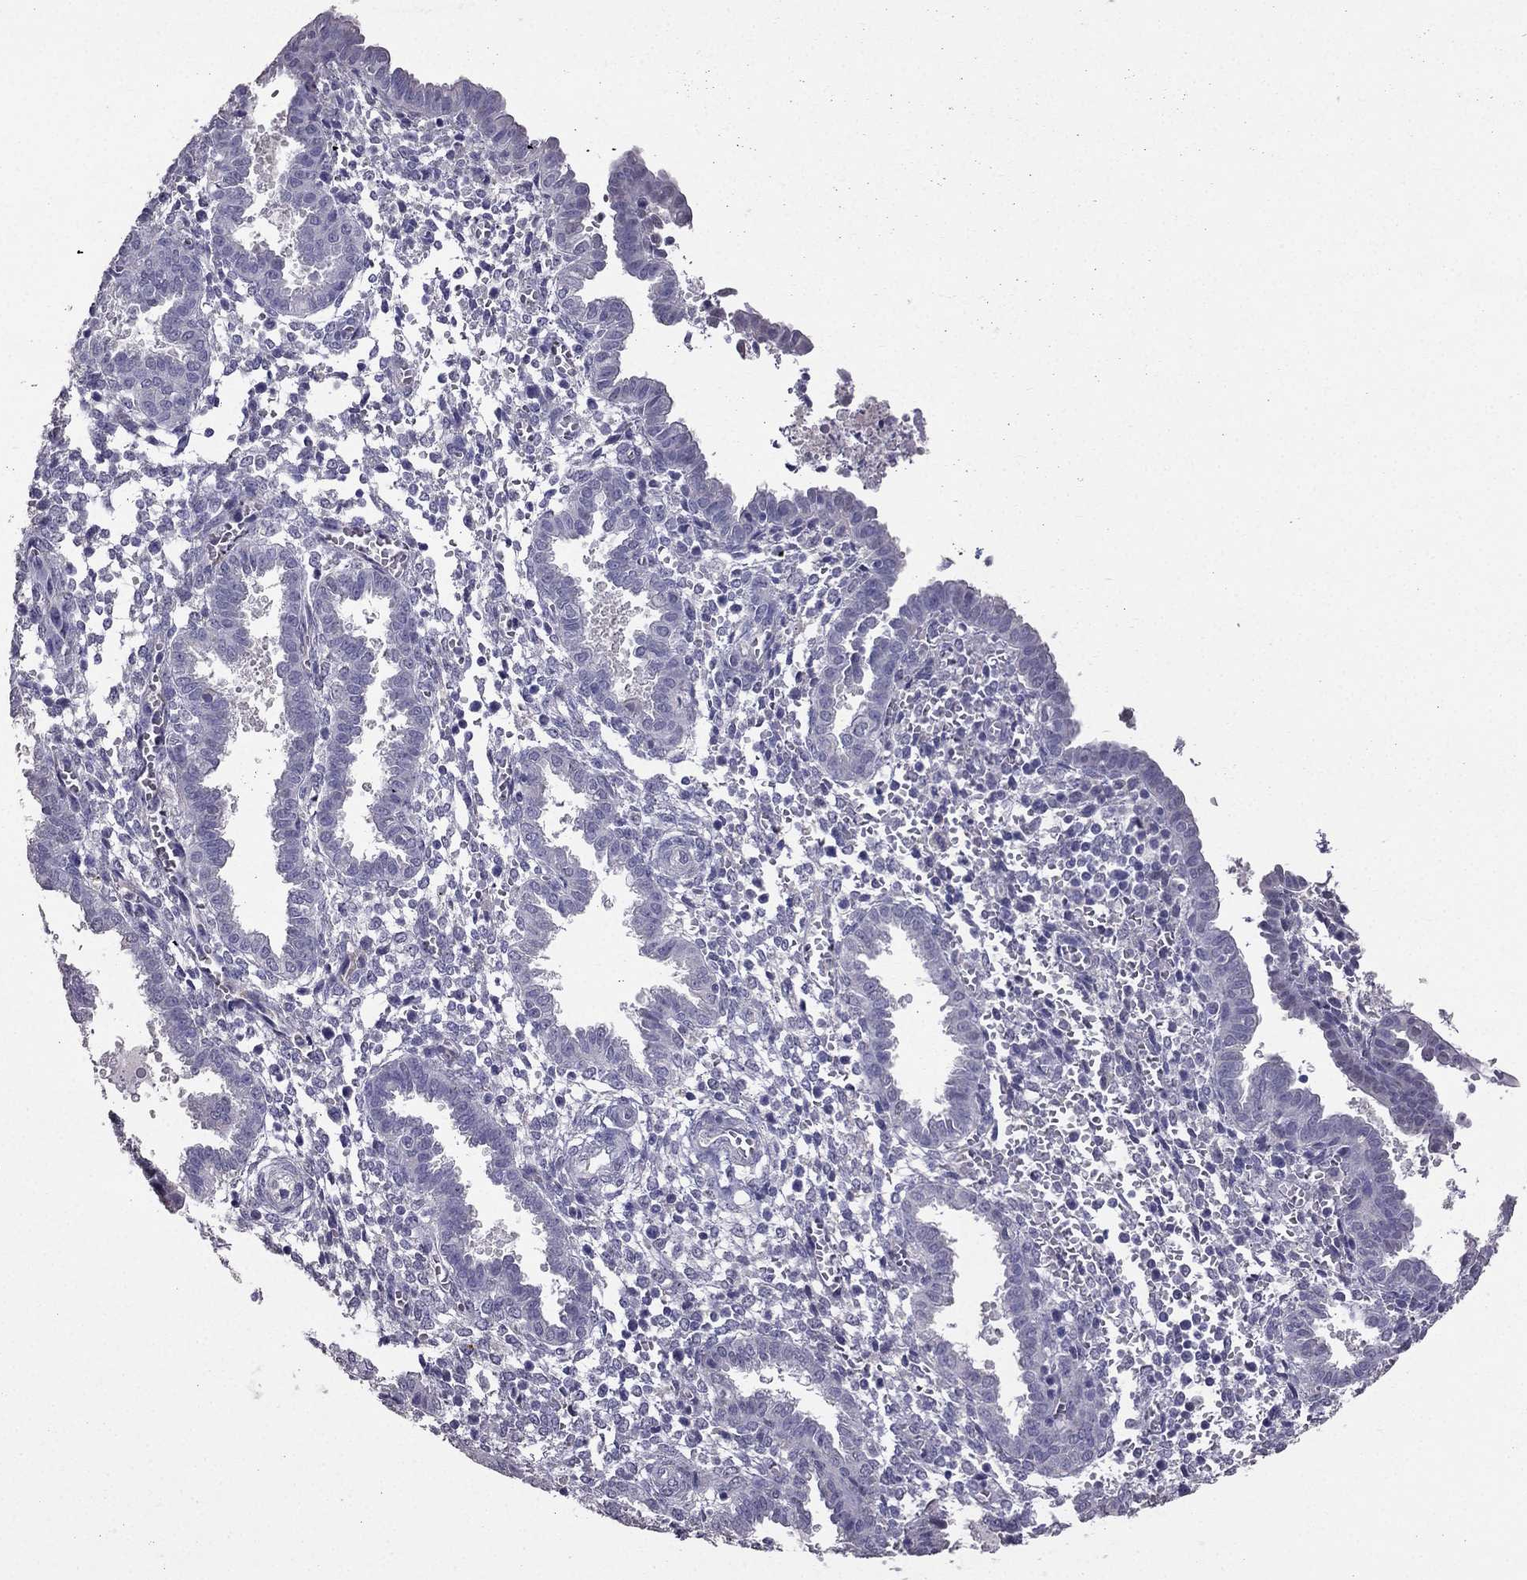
{"staining": {"intensity": "negative", "quantity": "none", "location": "none"}, "tissue": "endometrium", "cell_type": "Cells in endometrial stroma", "image_type": "normal", "snomed": [{"axis": "morphology", "description": "Normal tissue, NOS"}, {"axis": "topography", "description": "Endometrium"}], "caption": "Cells in endometrial stroma are negative for brown protein staining in normal endometrium. The staining was performed using DAB to visualize the protein expression in brown, while the nuclei were stained in blue with hematoxylin (Magnification: 20x).", "gene": "ARHGAP11A", "patient": {"sex": "female", "age": 37}}